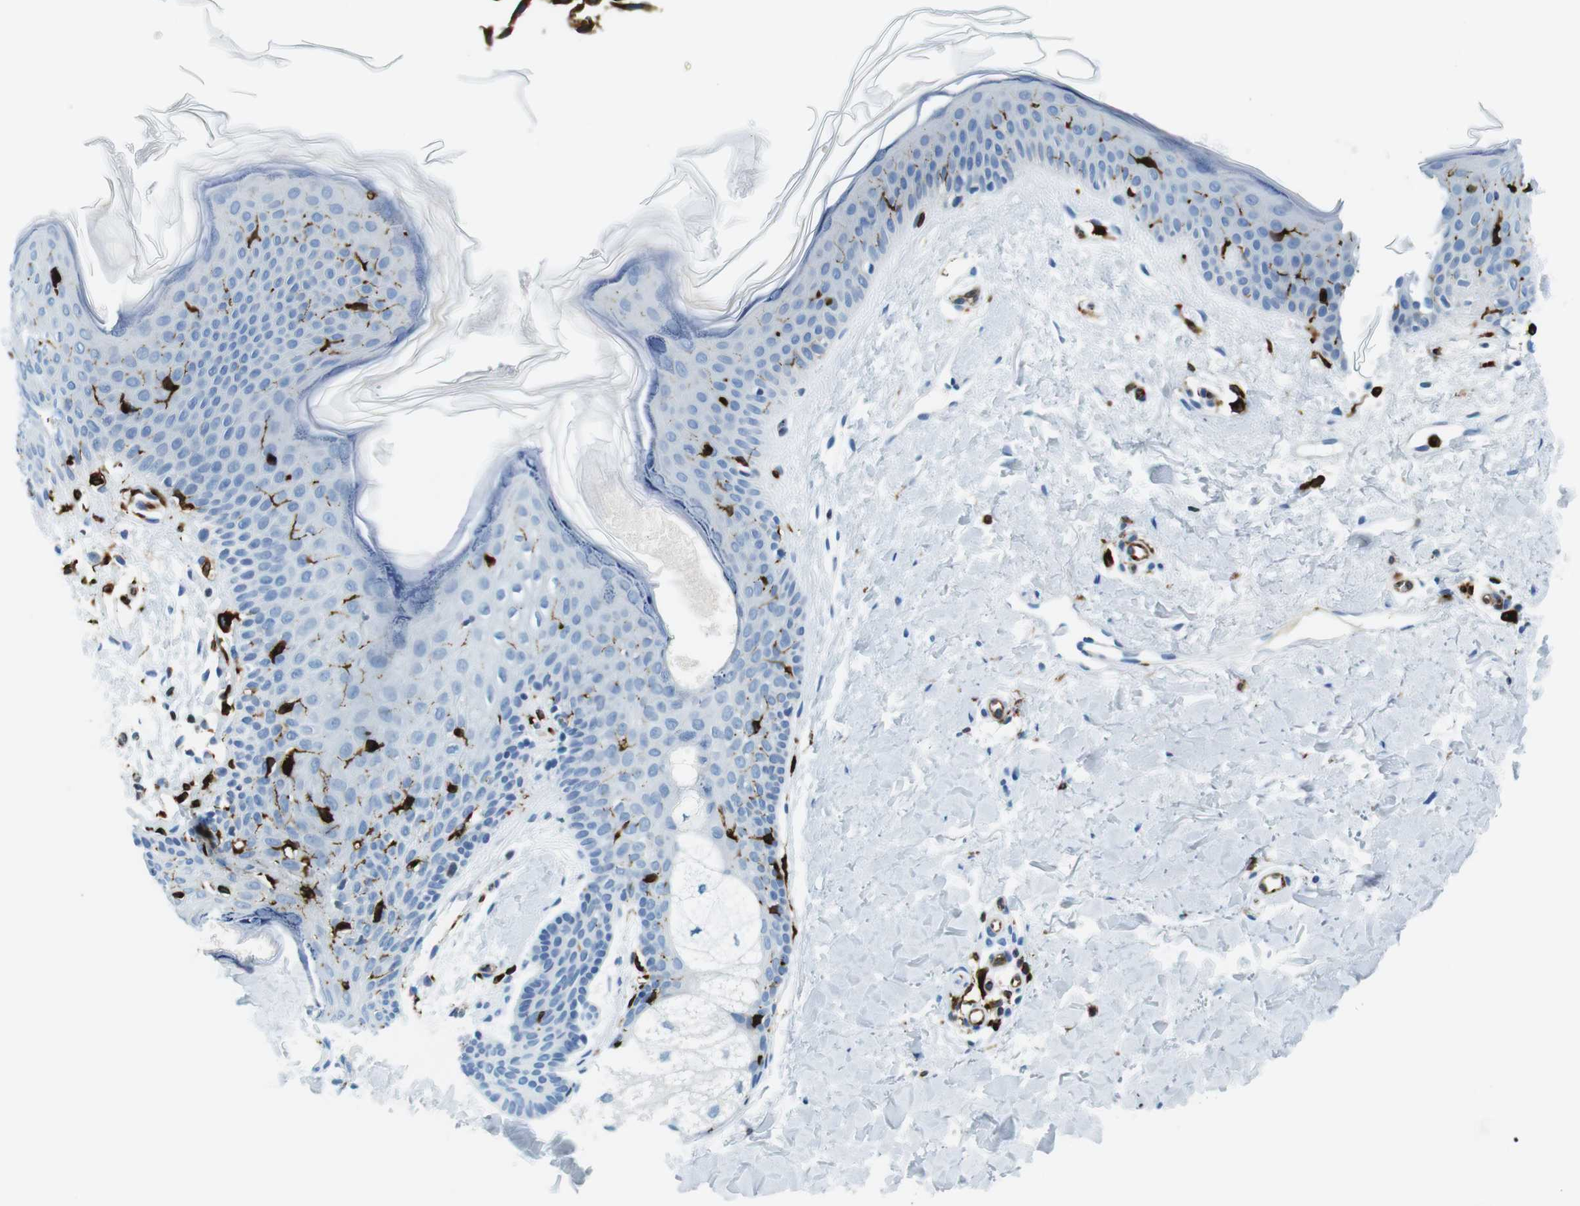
{"staining": {"intensity": "moderate", "quantity": "25%-75%", "location": "cytoplasmic/membranous"}, "tissue": "skin", "cell_type": "Fibroblasts", "image_type": "normal", "snomed": [{"axis": "morphology", "description": "Normal tissue, NOS"}, {"axis": "topography", "description": "Skin"}], "caption": "Immunohistochemical staining of normal human skin displays medium levels of moderate cytoplasmic/membranous staining in approximately 25%-75% of fibroblasts.", "gene": "CIITA", "patient": {"sex": "female", "age": 56}}